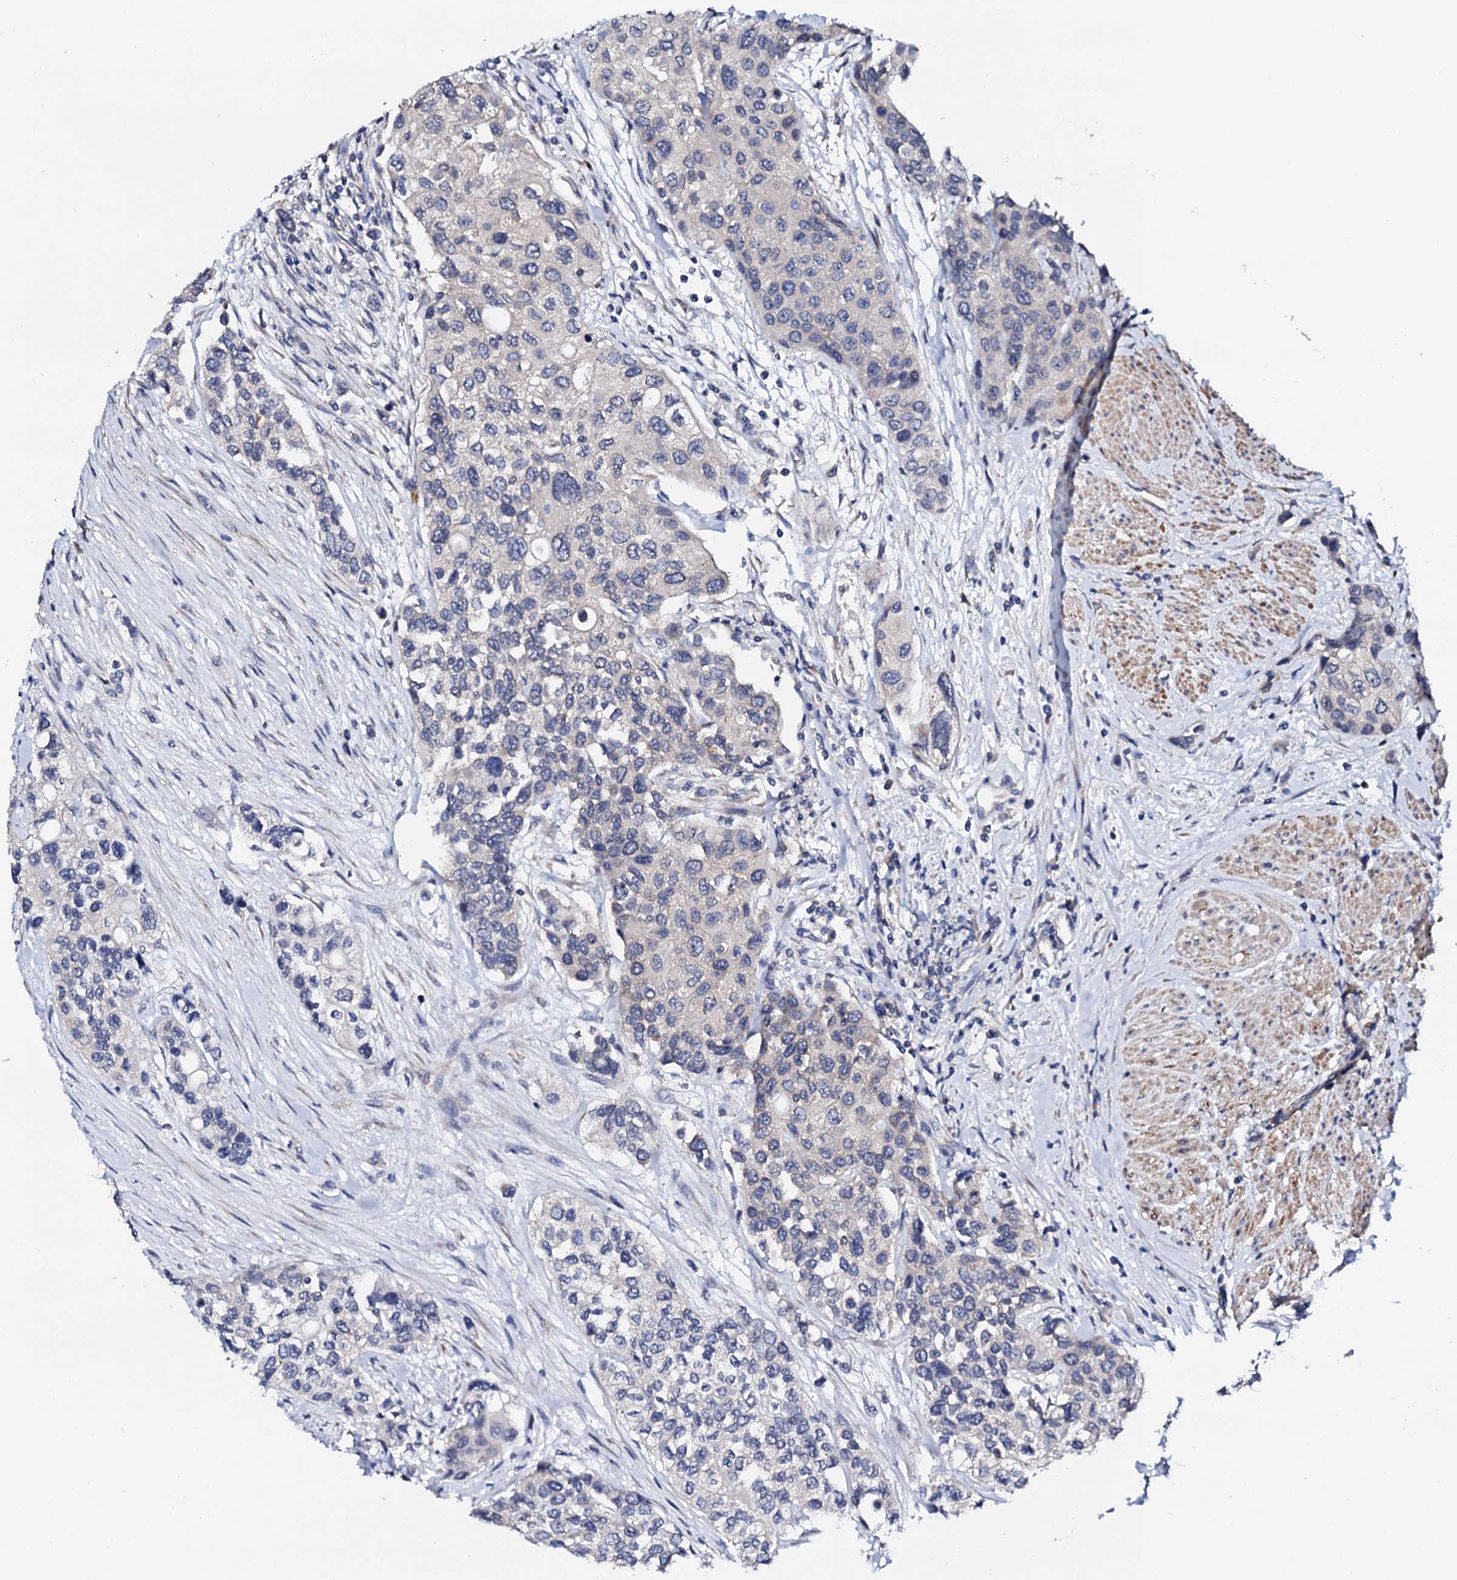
{"staining": {"intensity": "negative", "quantity": "none", "location": "none"}, "tissue": "urothelial cancer", "cell_type": "Tumor cells", "image_type": "cancer", "snomed": [{"axis": "morphology", "description": "Normal tissue, NOS"}, {"axis": "morphology", "description": "Urothelial carcinoma, High grade"}, {"axis": "topography", "description": "Vascular tissue"}, {"axis": "topography", "description": "Urinary bladder"}], "caption": "An immunohistochemistry (IHC) photomicrograph of urothelial cancer is shown. There is no staining in tumor cells of urothelial cancer. (Stains: DAB immunohistochemistry (IHC) with hematoxylin counter stain, Microscopy: brightfield microscopy at high magnification).", "gene": "NUP58", "patient": {"sex": "female", "age": 56}}